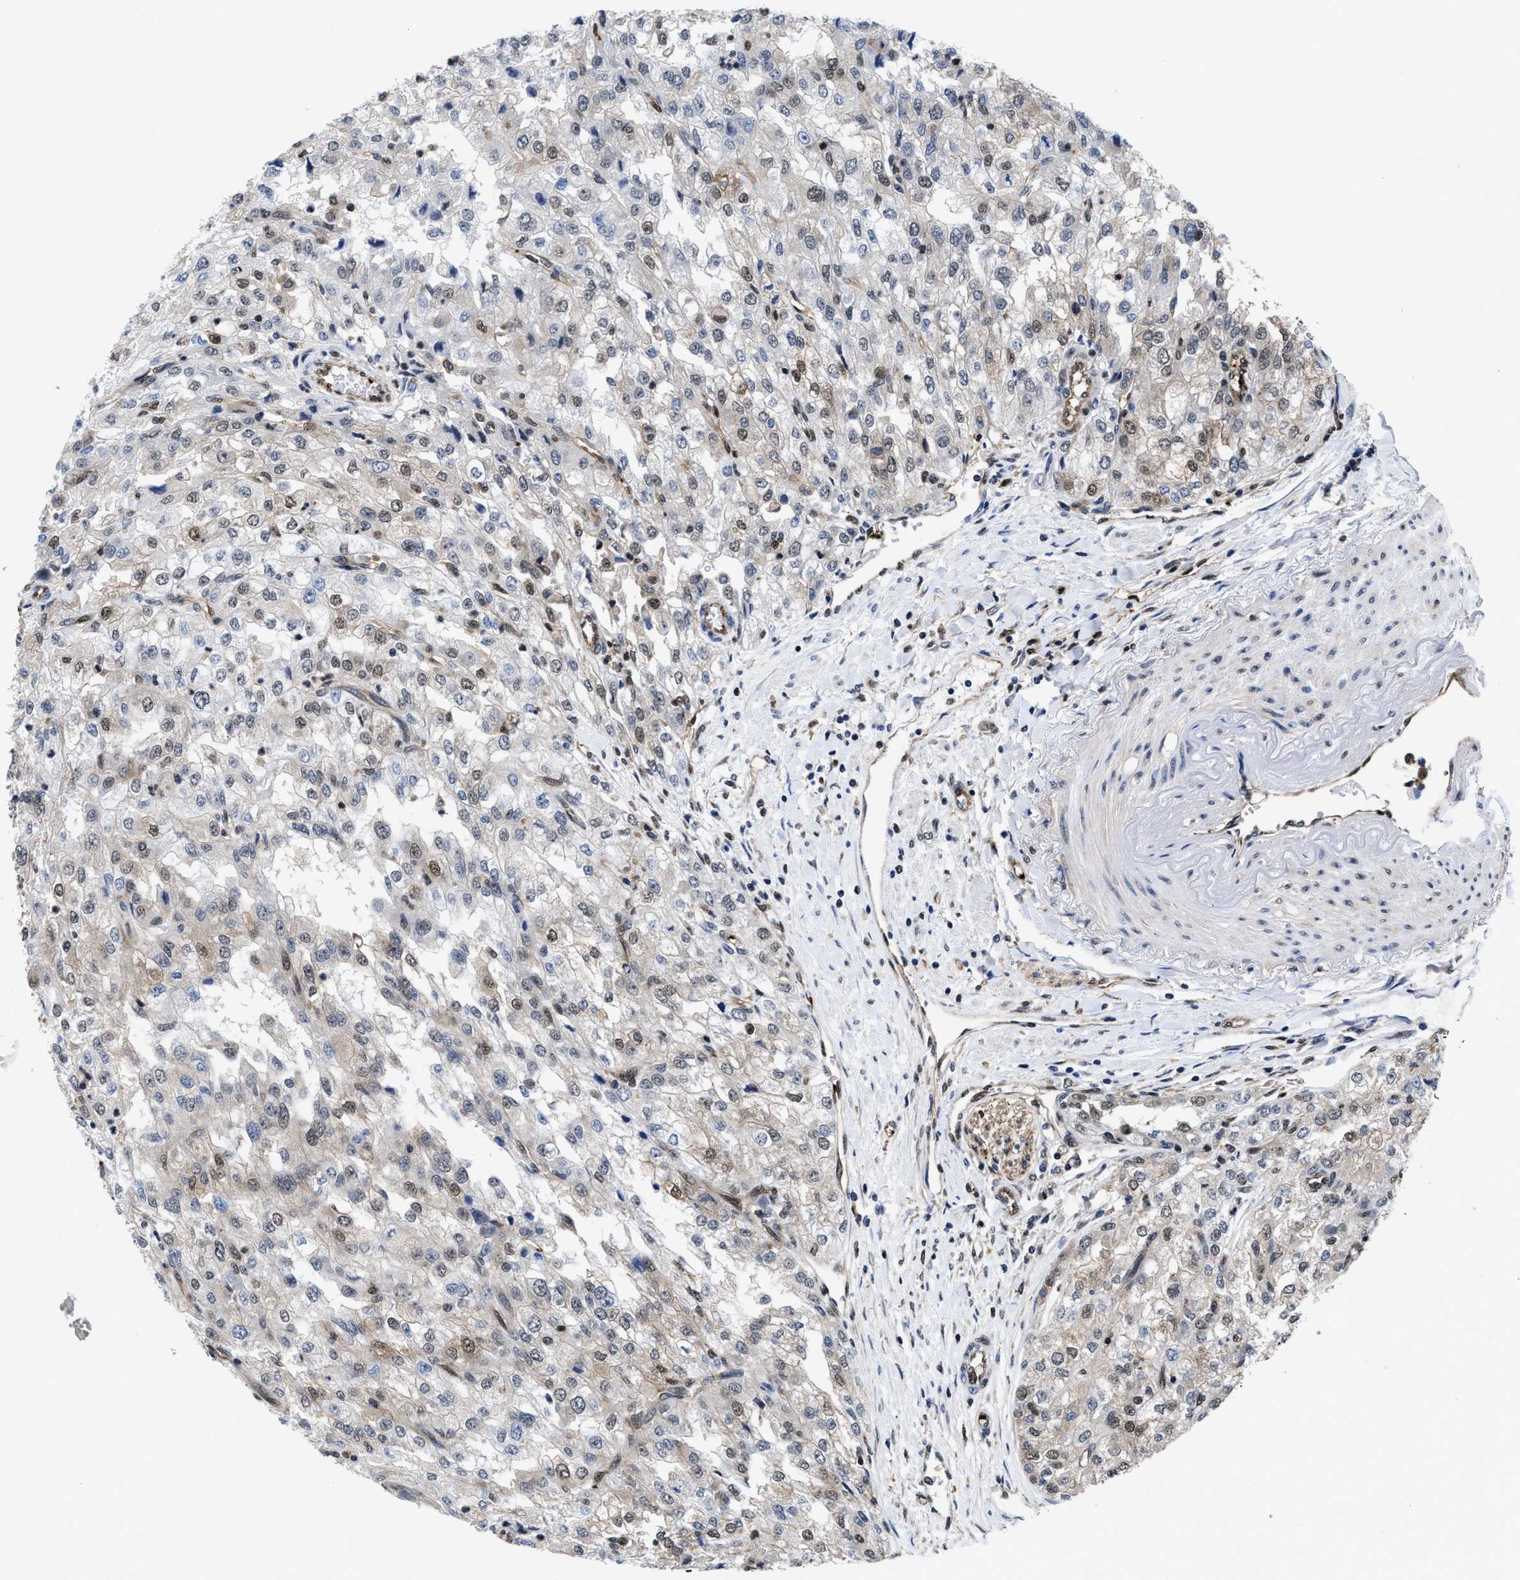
{"staining": {"intensity": "weak", "quantity": "<25%", "location": "nuclear"}, "tissue": "renal cancer", "cell_type": "Tumor cells", "image_type": "cancer", "snomed": [{"axis": "morphology", "description": "Adenocarcinoma, NOS"}, {"axis": "topography", "description": "Kidney"}], "caption": "Tumor cells are negative for brown protein staining in renal cancer.", "gene": "ACLY", "patient": {"sex": "female", "age": 54}}